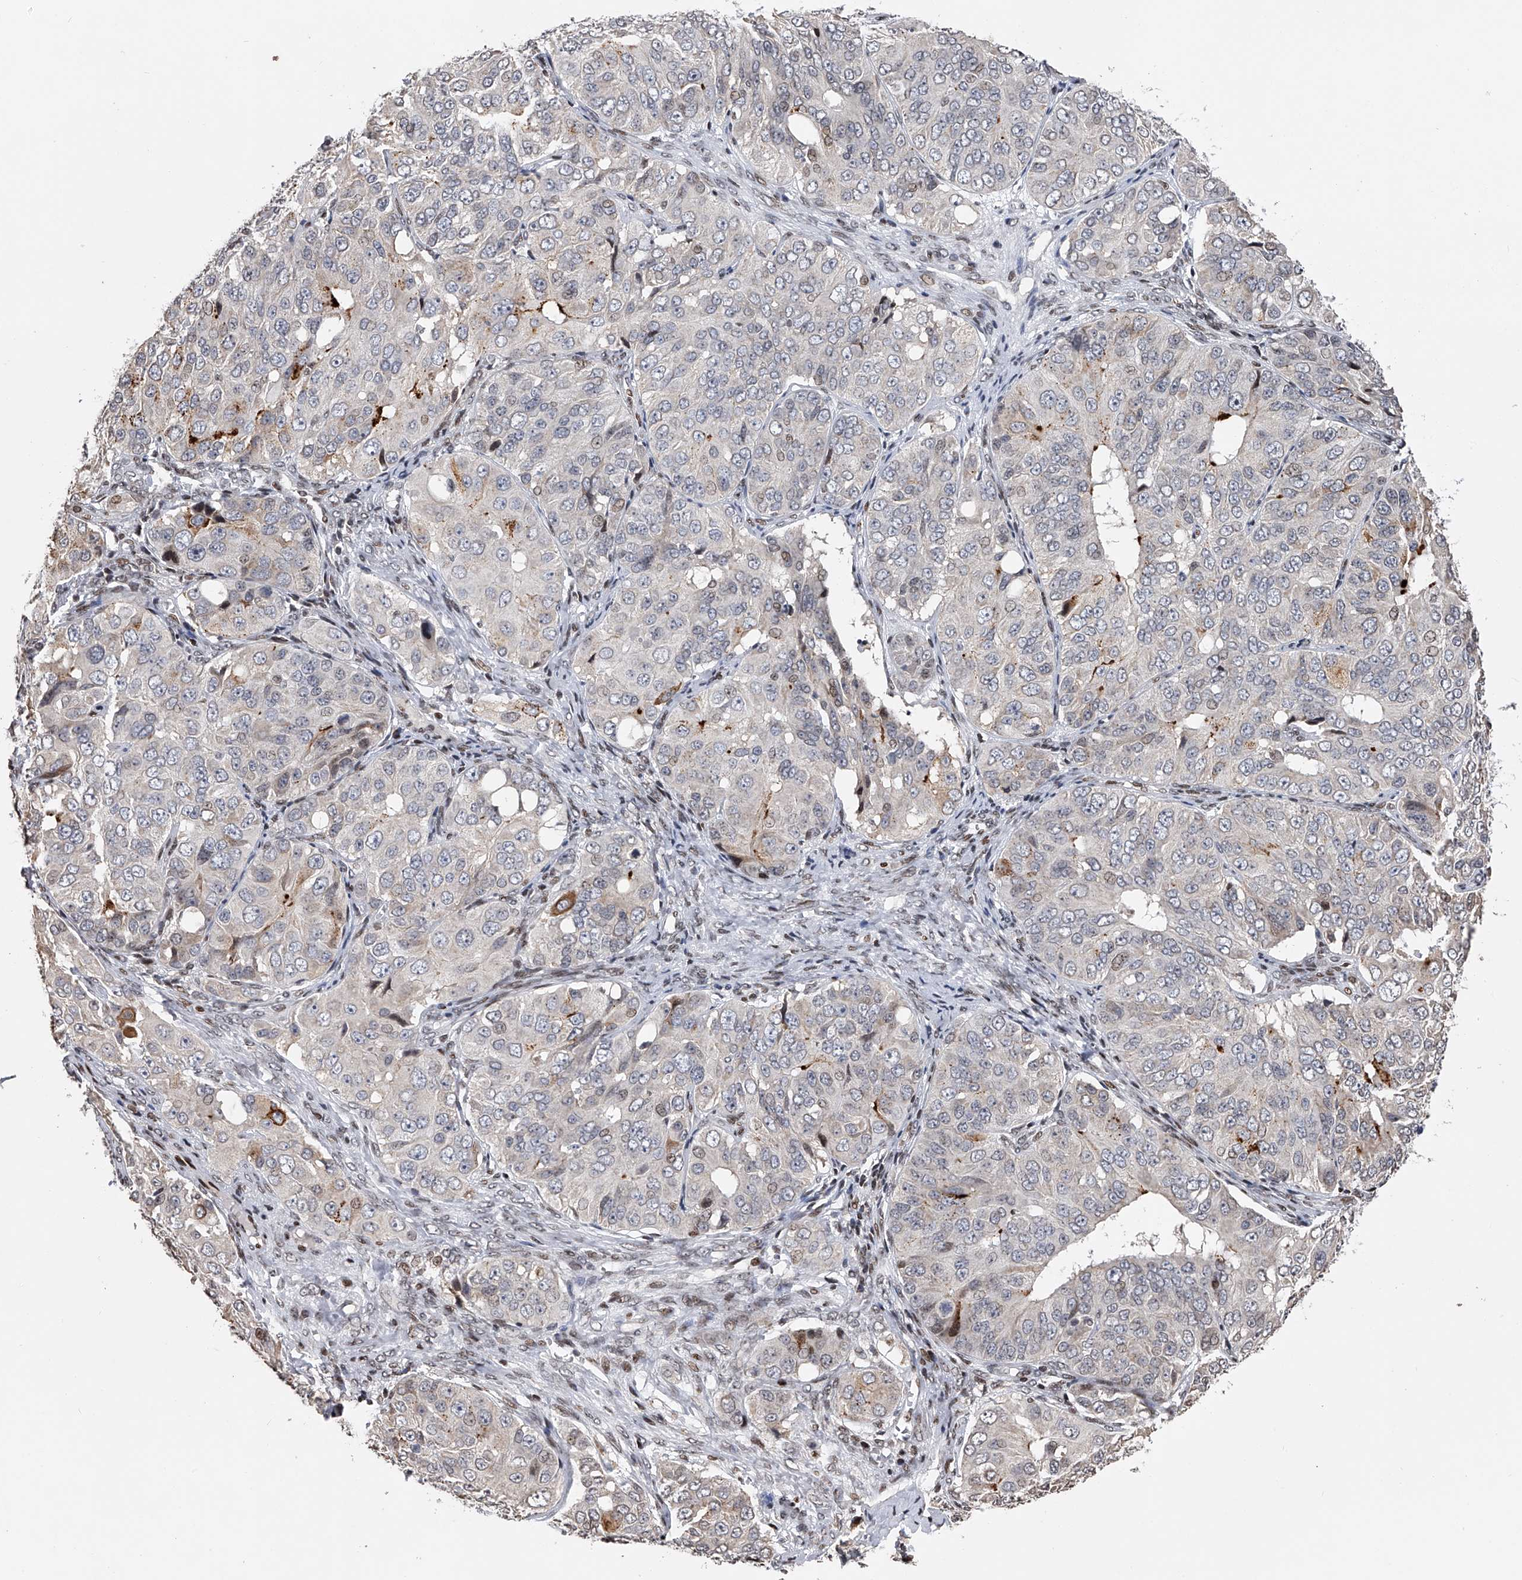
{"staining": {"intensity": "negative", "quantity": "none", "location": "none"}, "tissue": "ovarian cancer", "cell_type": "Tumor cells", "image_type": "cancer", "snomed": [{"axis": "morphology", "description": "Carcinoma, endometroid"}, {"axis": "topography", "description": "Ovary"}], "caption": "This is a photomicrograph of immunohistochemistry staining of ovarian endometroid carcinoma, which shows no positivity in tumor cells. Nuclei are stained in blue.", "gene": "RWDD2A", "patient": {"sex": "female", "age": 51}}